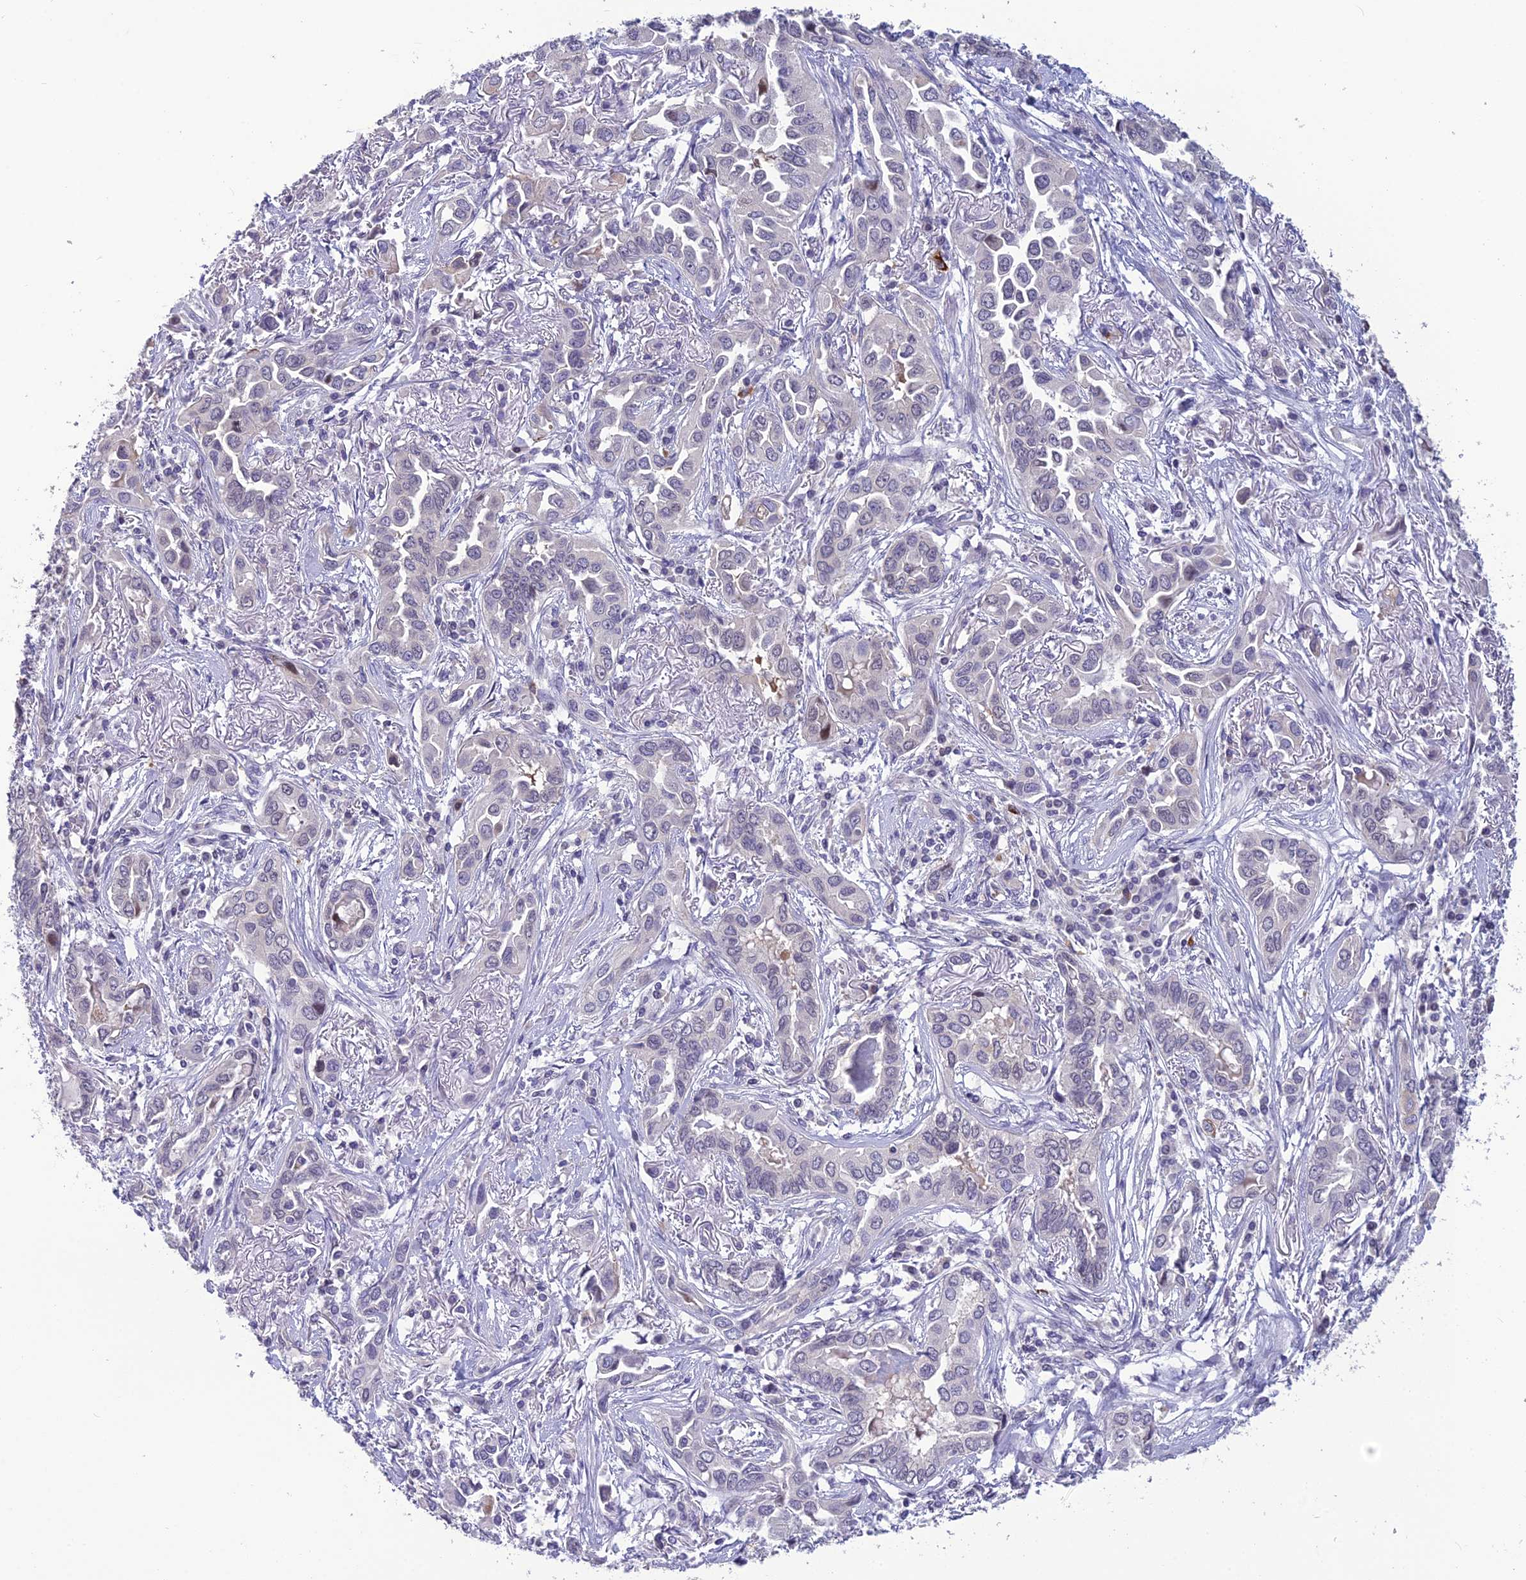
{"staining": {"intensity": "weak", "quantity": "<25%", "location": "cytoplasmic/membranous"}, "tissue": "lung cancer", "cell_type": "Tumor cells", "image_type": "cancer", "snomed": [{"axis": "morphology", "description": "Adenocarcinoma, NOS"}, {"axis": "topography", "description": "Lung"}], "caption": "Tumor cells show no significant protein staining in lung adenocarcinoma.", "gene": "TMEM134", "patient": {"sex": "female", "age": 76}}